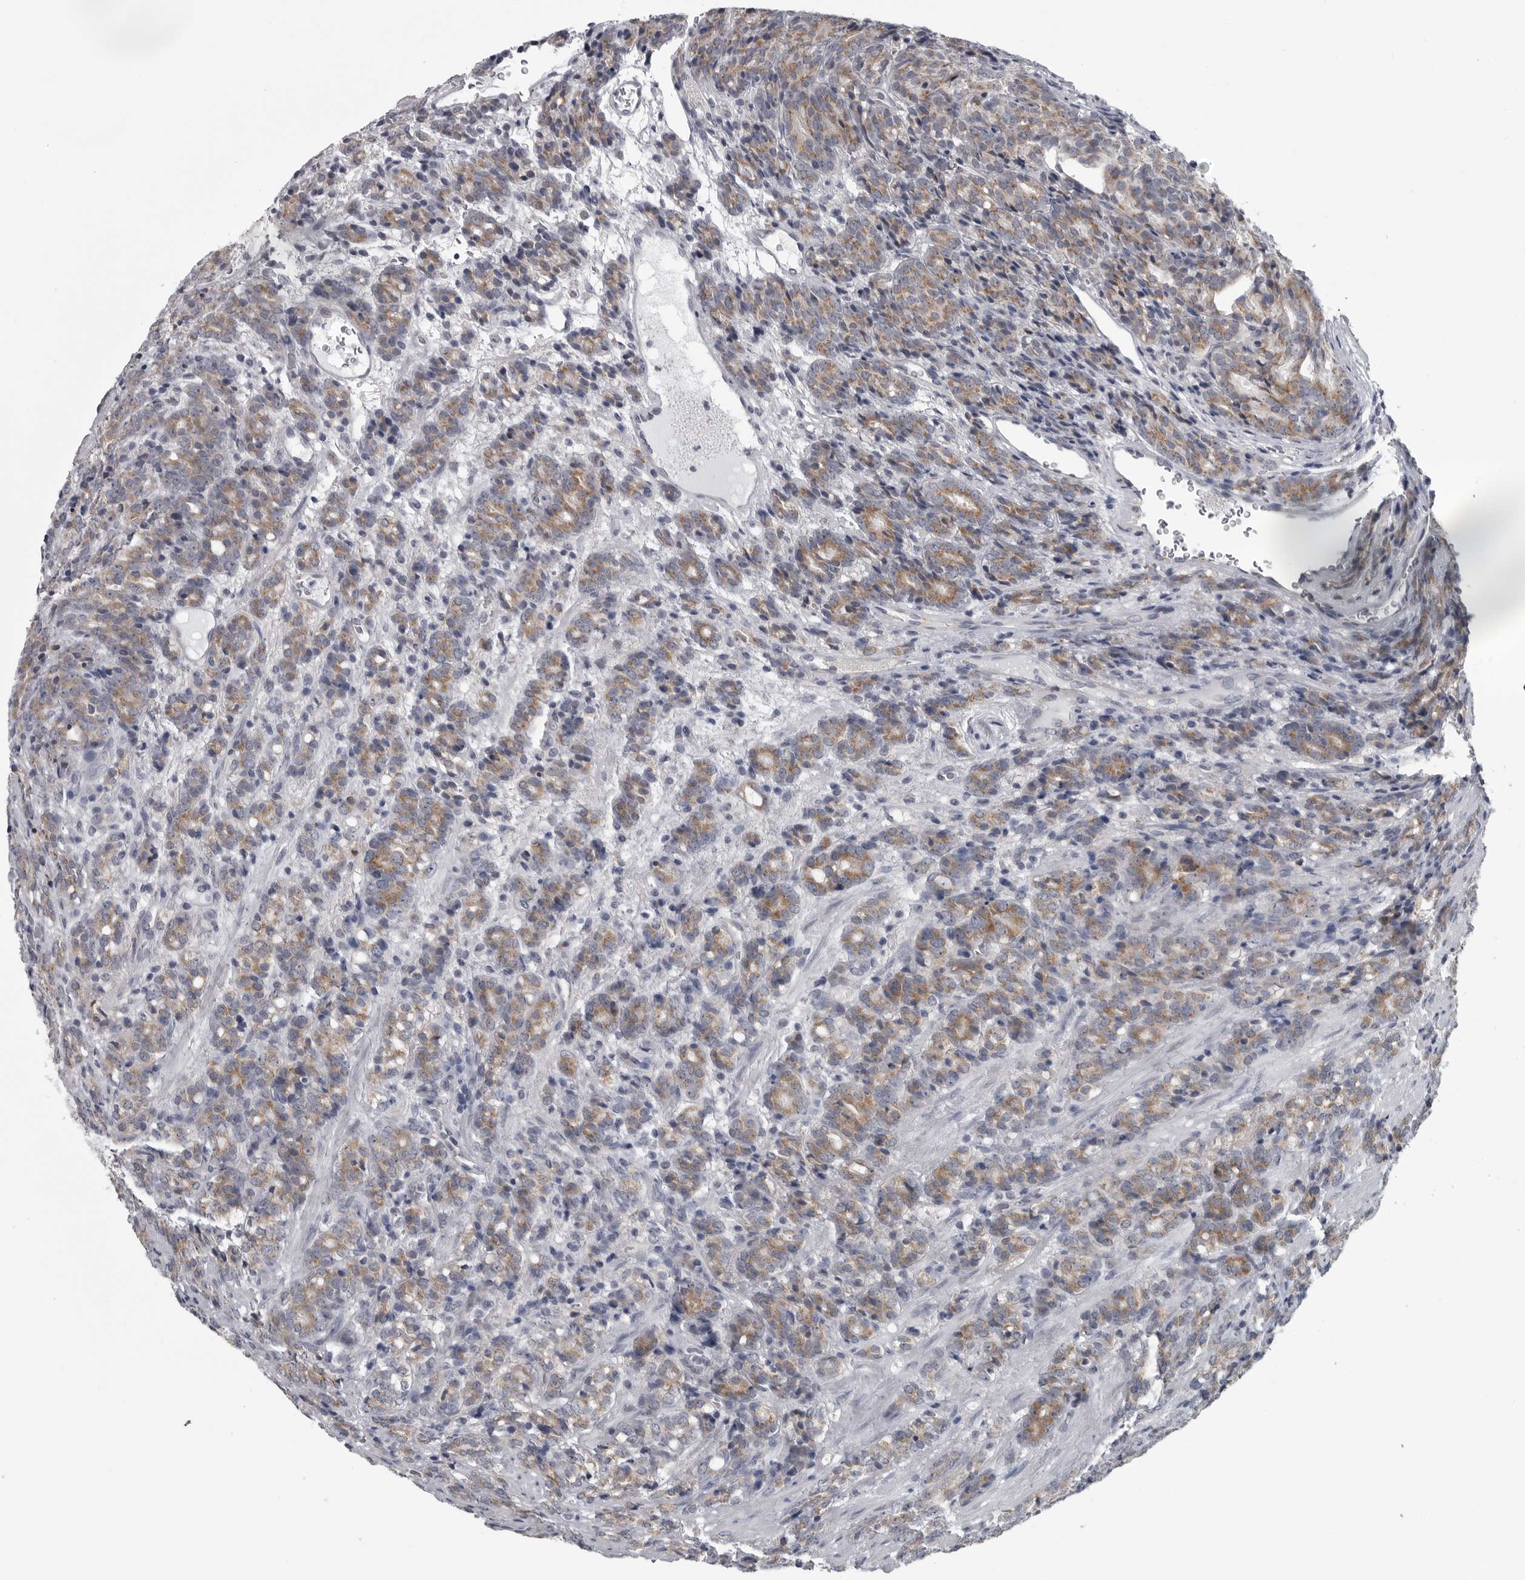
{"staining": {"intensity": "moderate", "quantity": ">75%", "location": "cytoplasmic/membranous"}, "tissue": "prostate cancer", "cell_type": "Tumor cells", "image_type": "cancer", "snomed": [{"axis": "morphology", "description": "Adenocarcinoma, High grade"}, {"axis": "topography", "description": "Prostate"}], "caption": "Protein expression analysis of human prostate cancer (adenocarcinoma (high-grade)) reveals moderate cytoplasmic/membranous staining in about >75% of tumor cells.", "gene": "MYOC", "patient": {"sex": "male", "age": 62}}